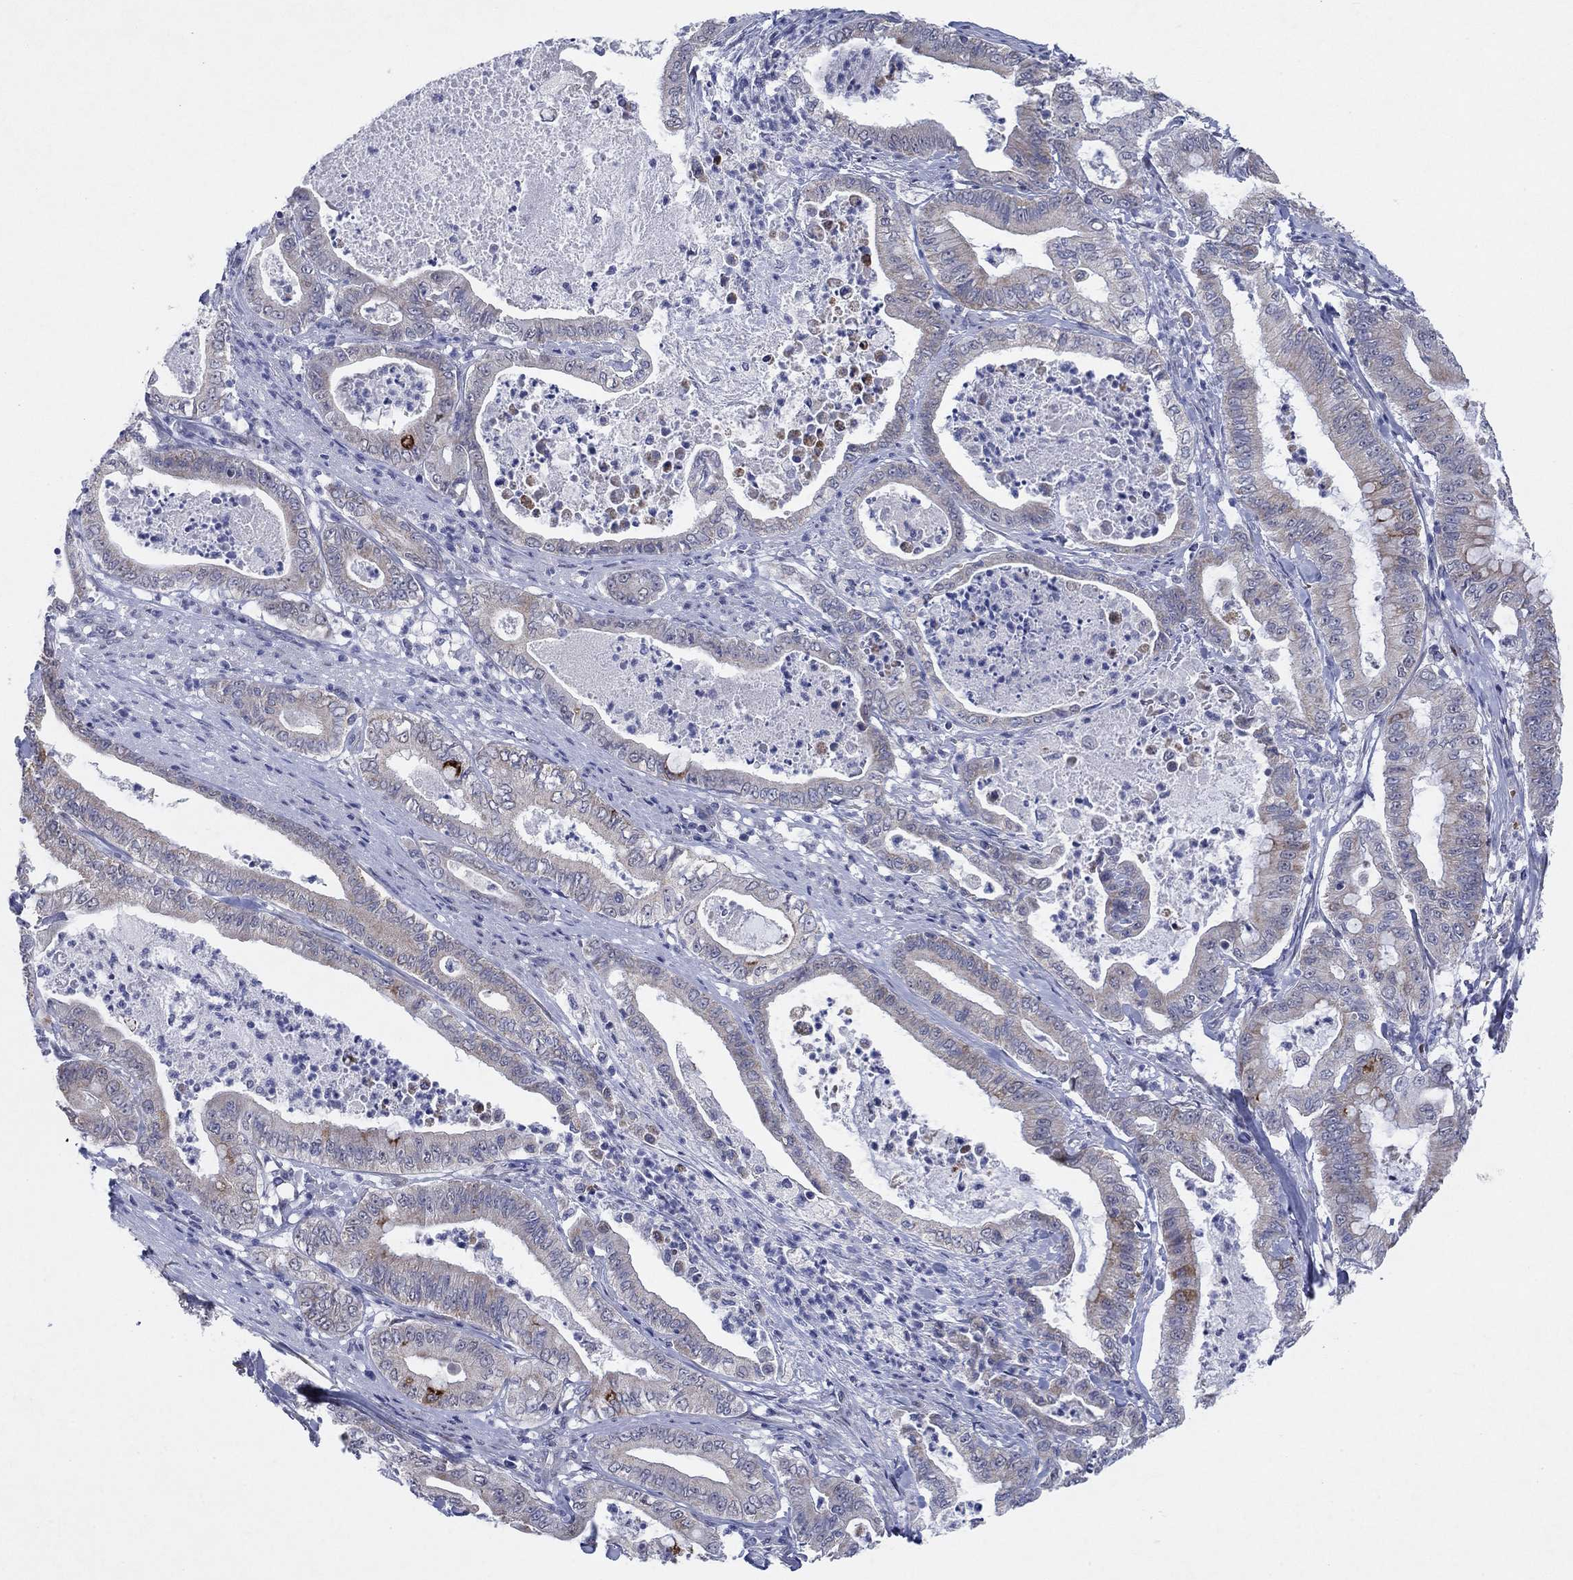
{"staining": {"intensity": "strong", "quantity": "<25%", "location": "cytoplasmic/membranous"}, "tissue": "pancreatic cancer", "cell_type": "Tumor cells", "image_type": "cancer", "snomed": [{"axis": "morphology", "description": "Adenocarcinoma, NOS"}, {"axis": "topography", "description": "Pancreas"}], "caption": "DAB (3,3'-diaminobenzidine) immunohistochemical staining of human adenocarcinoma (pancreatic) demonstrates strong cytoplasmic/membranous protein expression in about <25% of tumor cells.", "gene": "SDC1", "patient": {"sex": "male", "age": 71}}